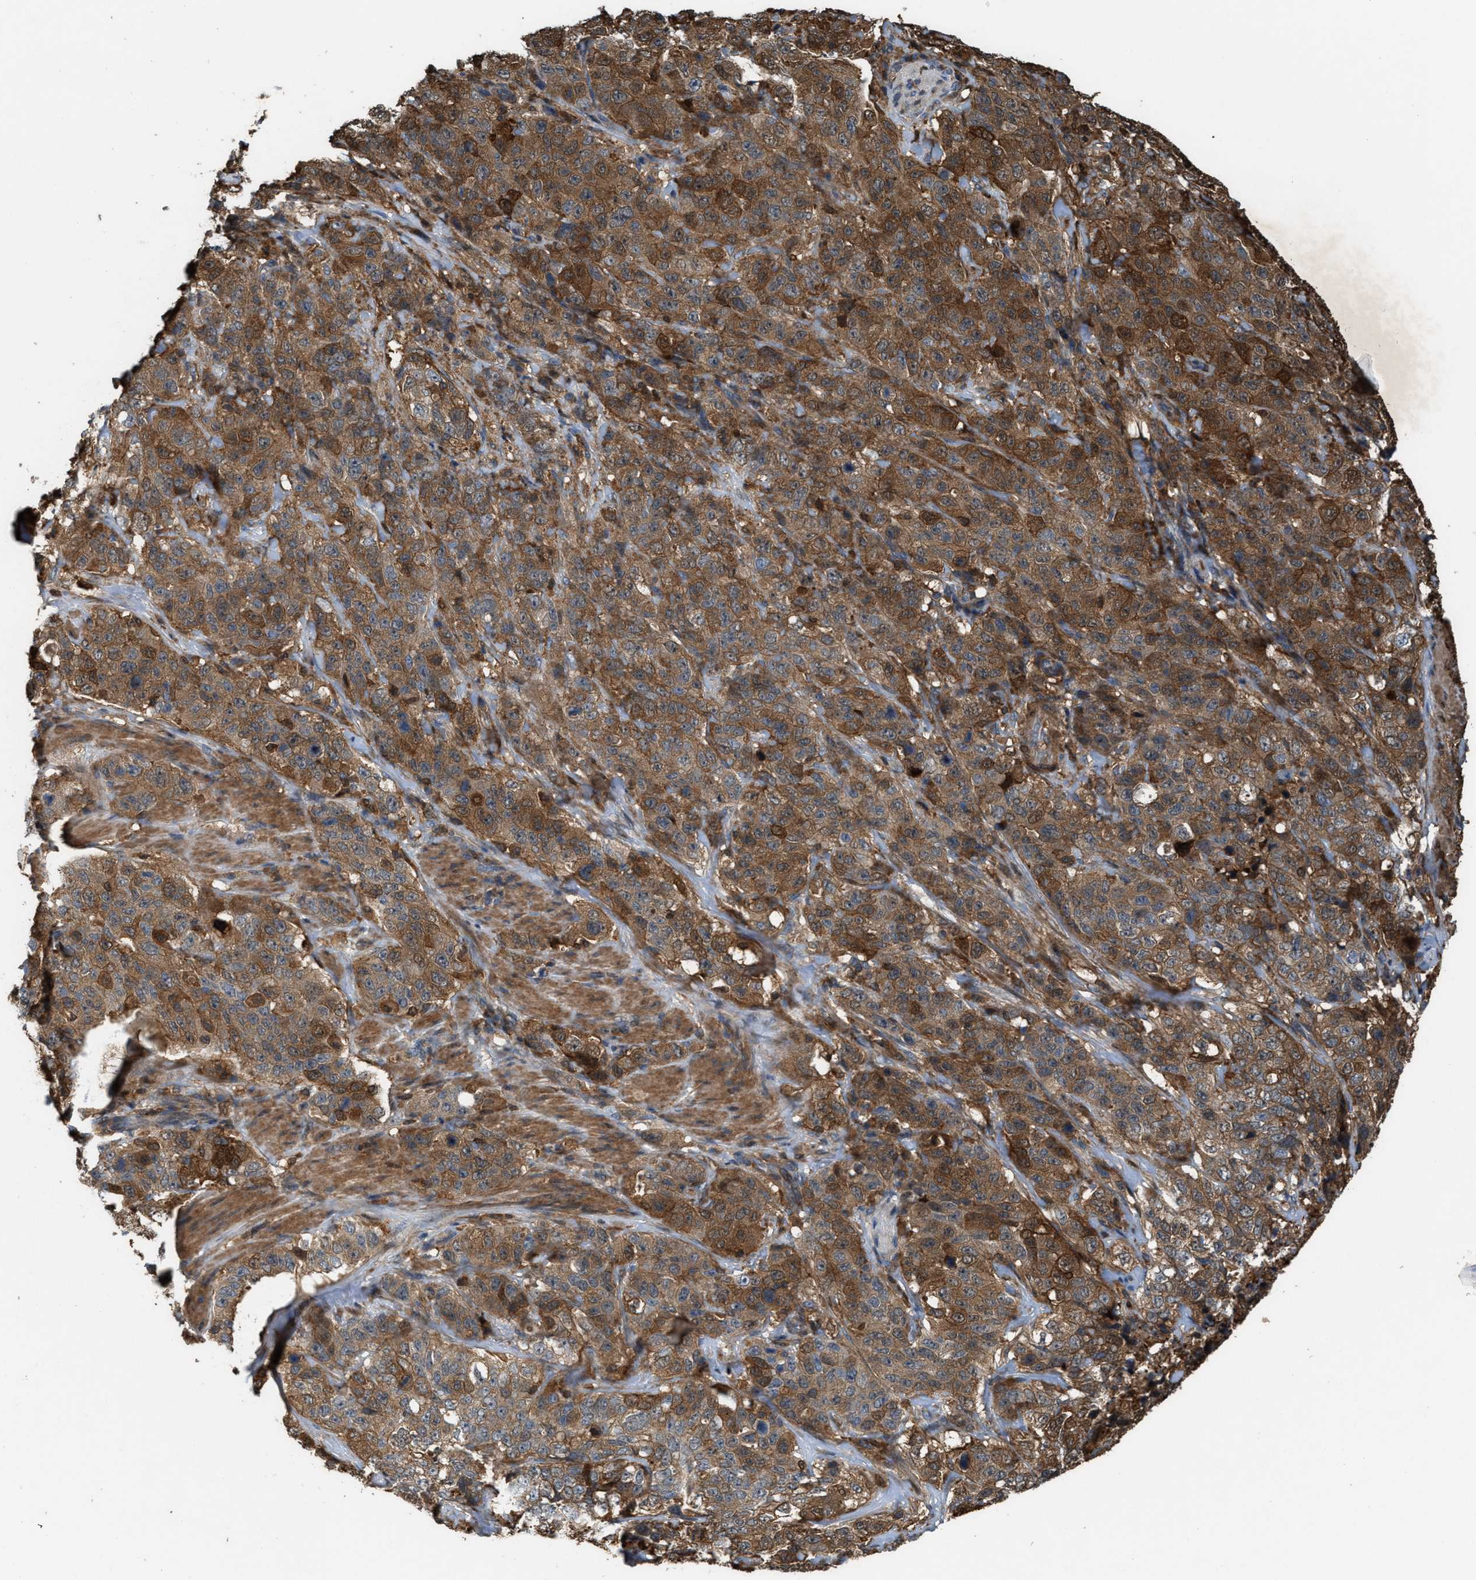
{"staining": {"intensity": "moderate", "quantity": ">75%", "location": "cytoplasmic/membranous"}, "tissue": "stomach cancer", "cell_type": "Tumor cells", "image_type": "cancer", "snomed": [{"axis": "morphology", "description": "Adenocarcinoma, NOS"}, {"axis": "topography", "description": "Stomach"}], "caption": "This histopathology image exhibits immunohistochemistry (IHC) staining of human stomach adenocarcinoma, with medium moderate cytoplasmic/membranous positivity in approximately >75% of tumor cells.", "gene": "SERPINB5", "patient": {"sex": "male", "age": 48}}